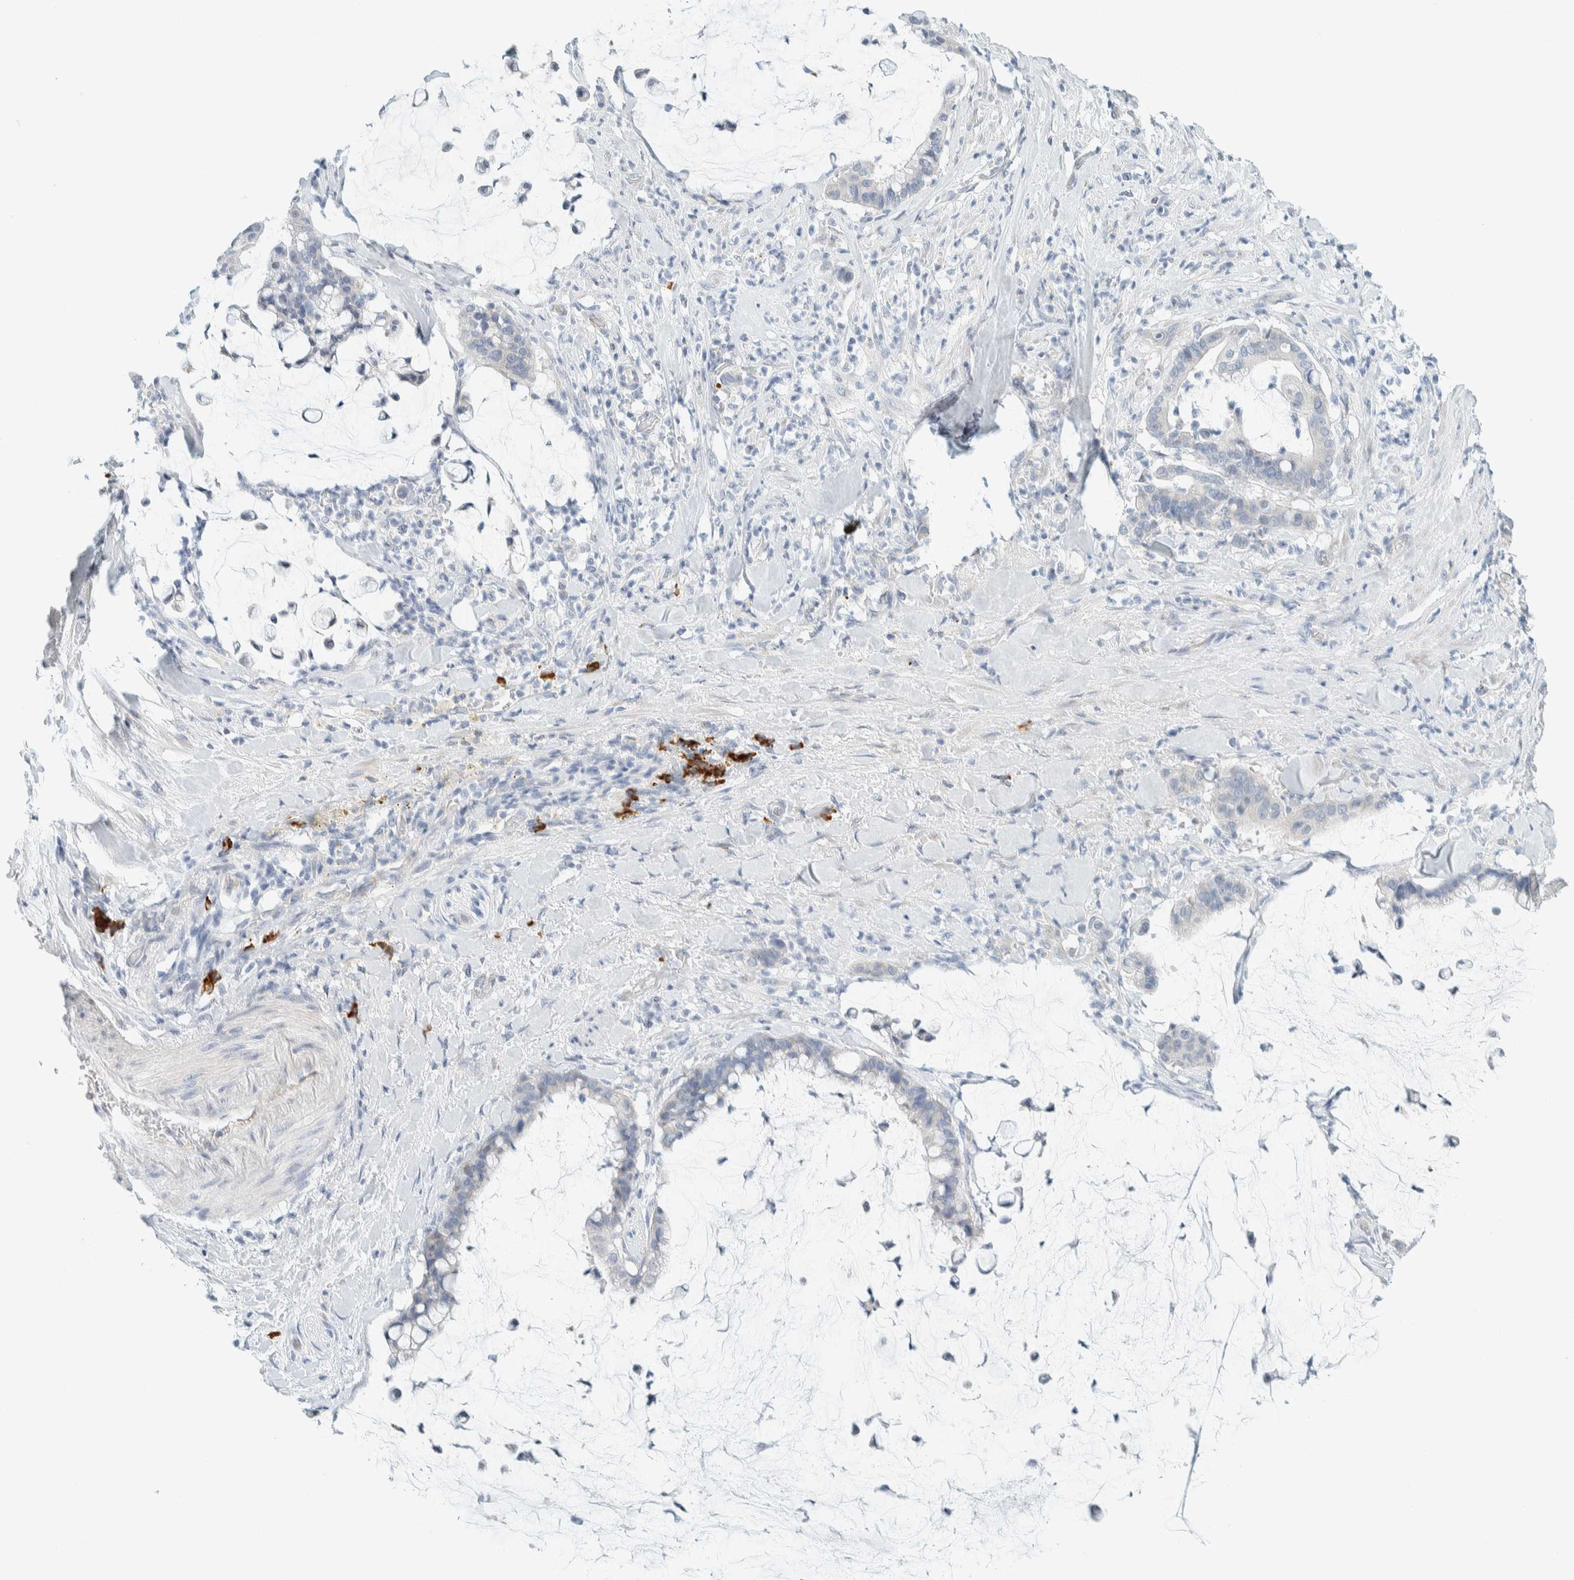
{"staining": {"intensity": "negative", "quantity": "none", "location": "none"}, "tissue": "pancreatic cancer", "cell_type": "Tumor cells", "image_type": "cancer", "snomed": [{"axis": "morphology", "description": "Adenocarcinoma, NOS"}, {"axis": "topography", "description": "Pancreas"}], "caption": "Tumor cells are negative for brown protein staining in pancreatic adenocarcinoma.", "gene": "ARHGAP27", "patient": {"sex": "male", "age": 41}}